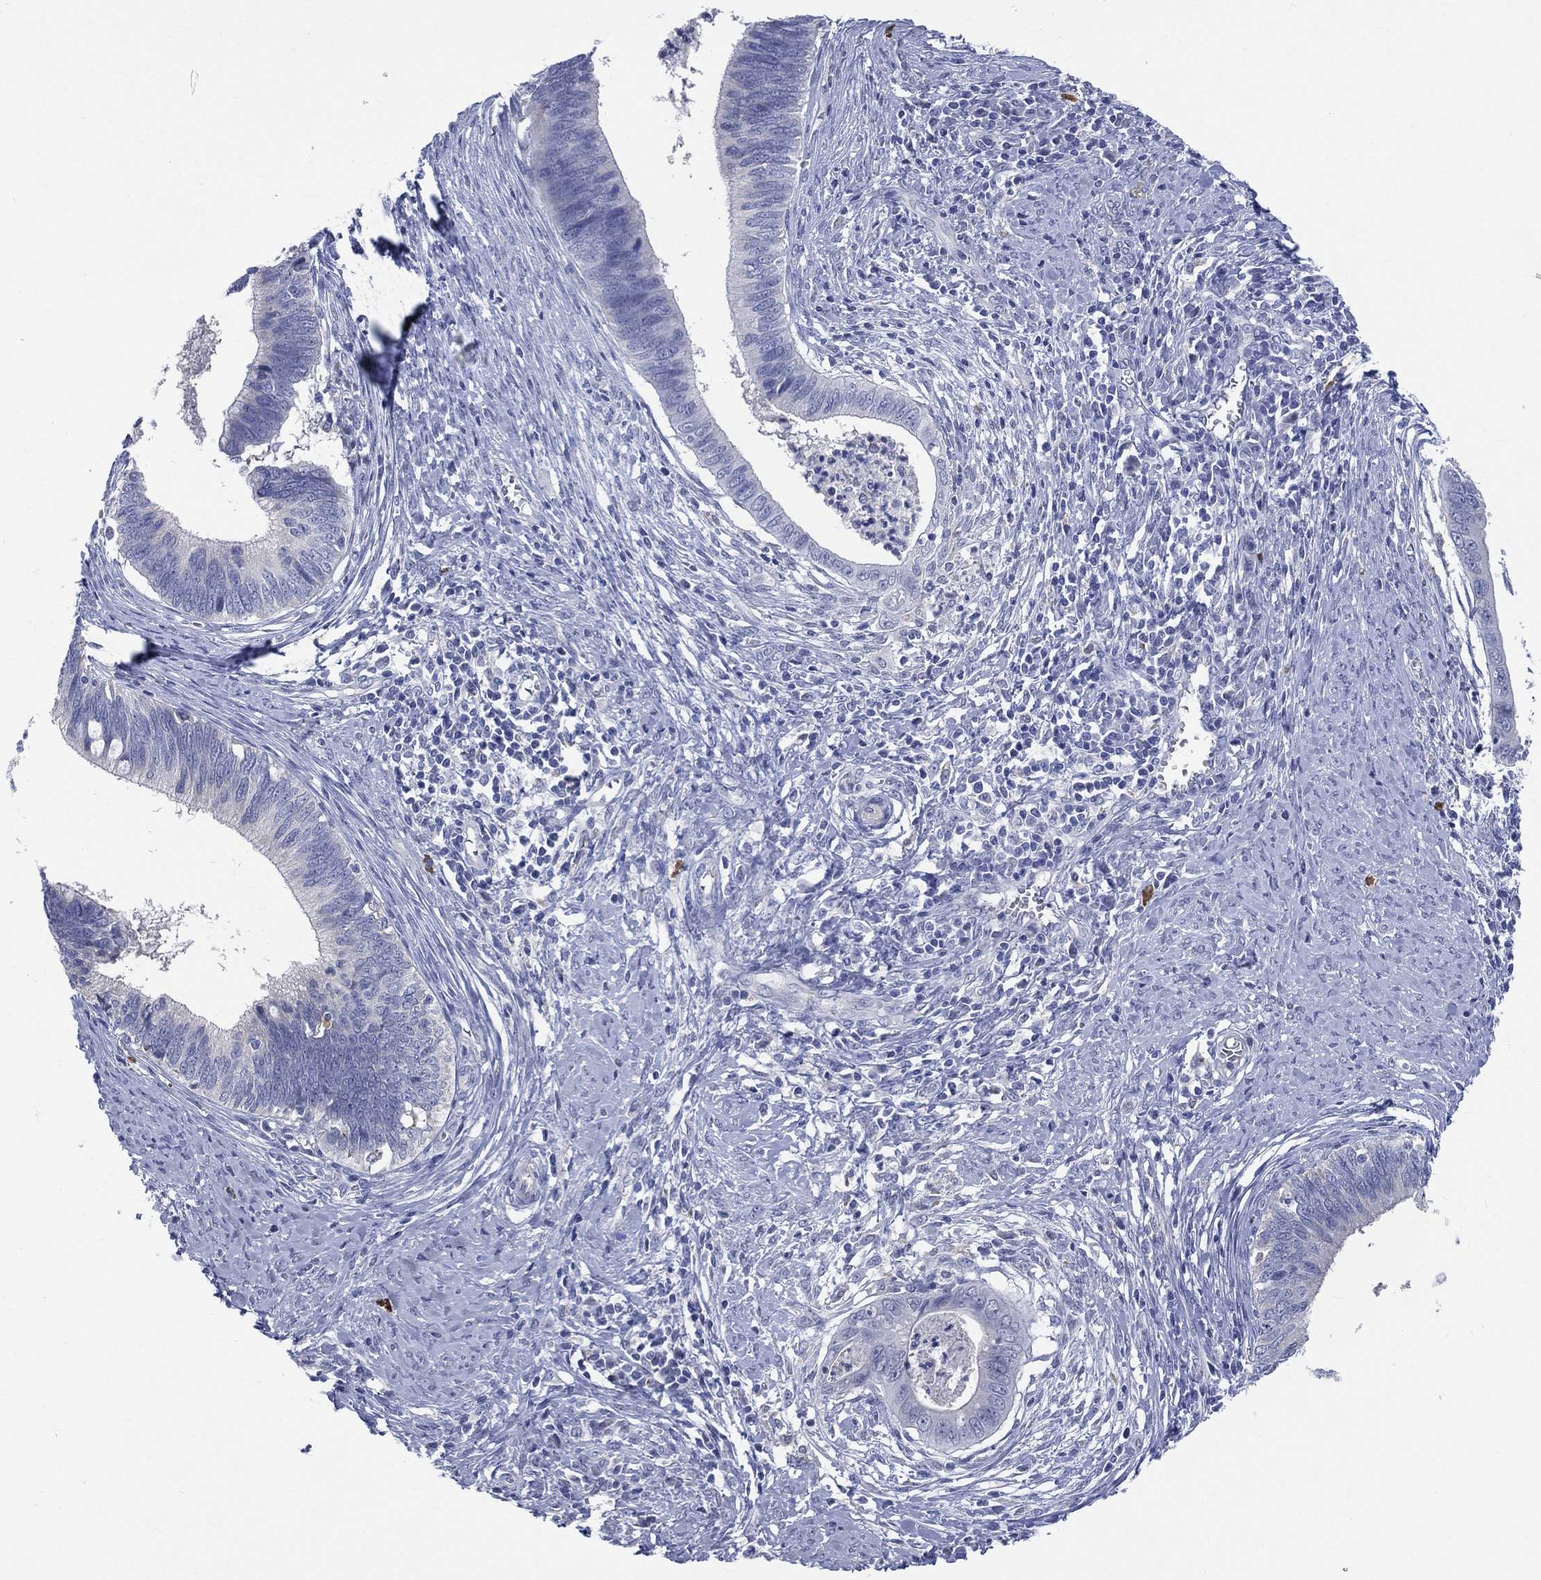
{"staining": {"intensity": "negative", "quantity": "none", "location": "none"}, "tissue": "cervical cancer", "cell_type": "Tumor cells", "image_type": "cancer", "snomed": [{"axis": "morphology", "description": "Adenocarcinoma, NOS"}, {"axis": "topography", "description": "Cervix"}], "caption": "DAB immunohistochemical staining of human cervical adenocarcinoma shows no significant expression in tumor cells. (DAB (3,3'-diaminobenzidine) immunohistochemistry with hematoxylin counter stain).", "gene": "AKAP3", "patient": {"sex": "female", "age": 42}}